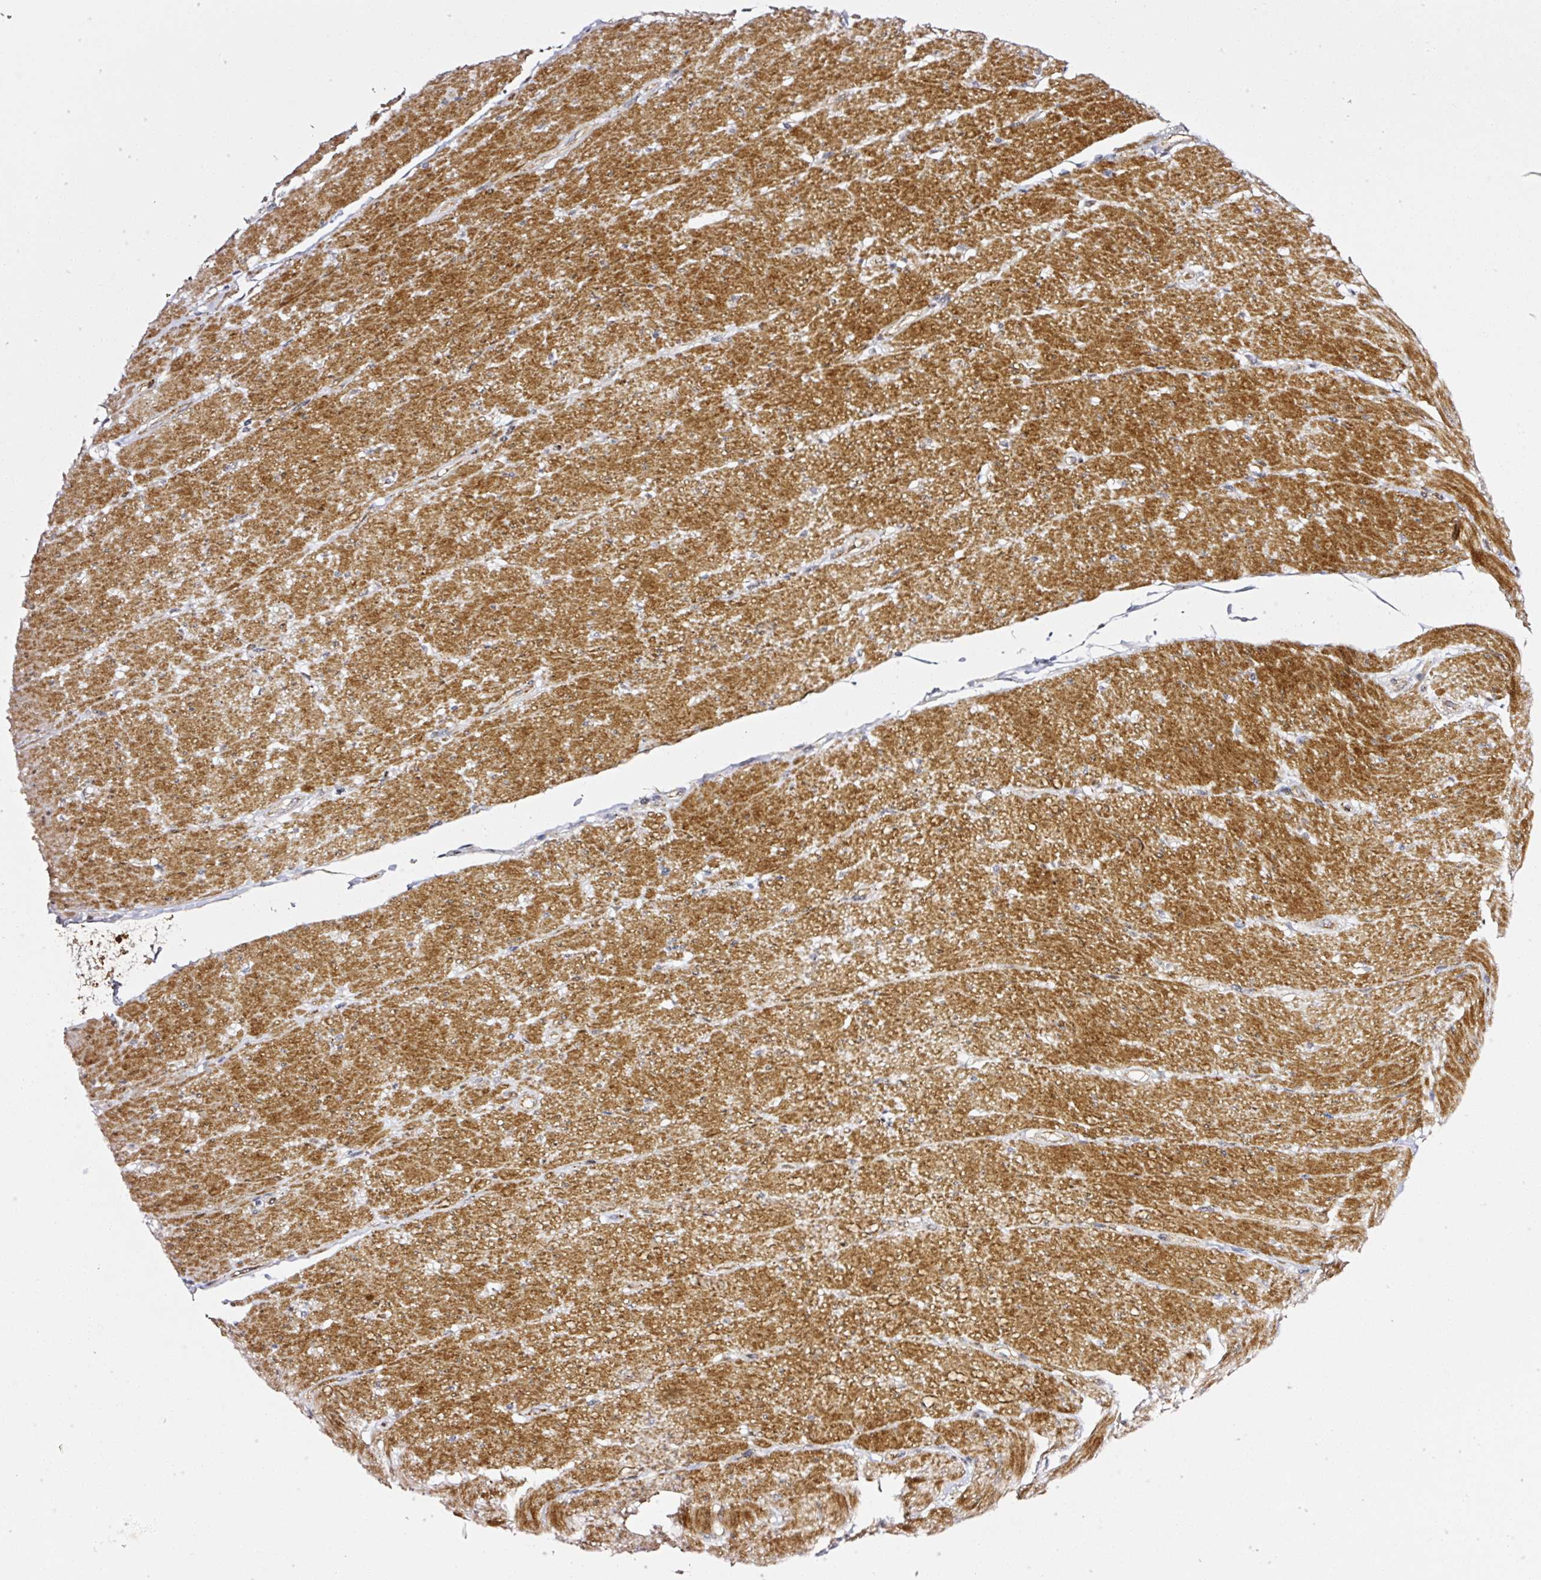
{"staining": {"intensity": "strong", "quantity": ">75%", "location": "cytoplasmic/membranous"}, "tissue": "smooth muscle", "cell_type": "Smooth muscle cells", "image_type": "normal", "snomed": [{"axis": "morphology", "description": "Normal tissue, NOS"}, {"axis": "topography", "description": "Smooth muscle"}, {"axis": "topography", "description": "Rectum"}], "caption": "Human smooth muscle stained for a protein (brown) demonstrates strong cytoplasmic/membranous positive positivity in approximately >75% of smooth muscle cells.", "gene": "ANKRD20A1", "patient": {"sex": "male", "age": 53}}